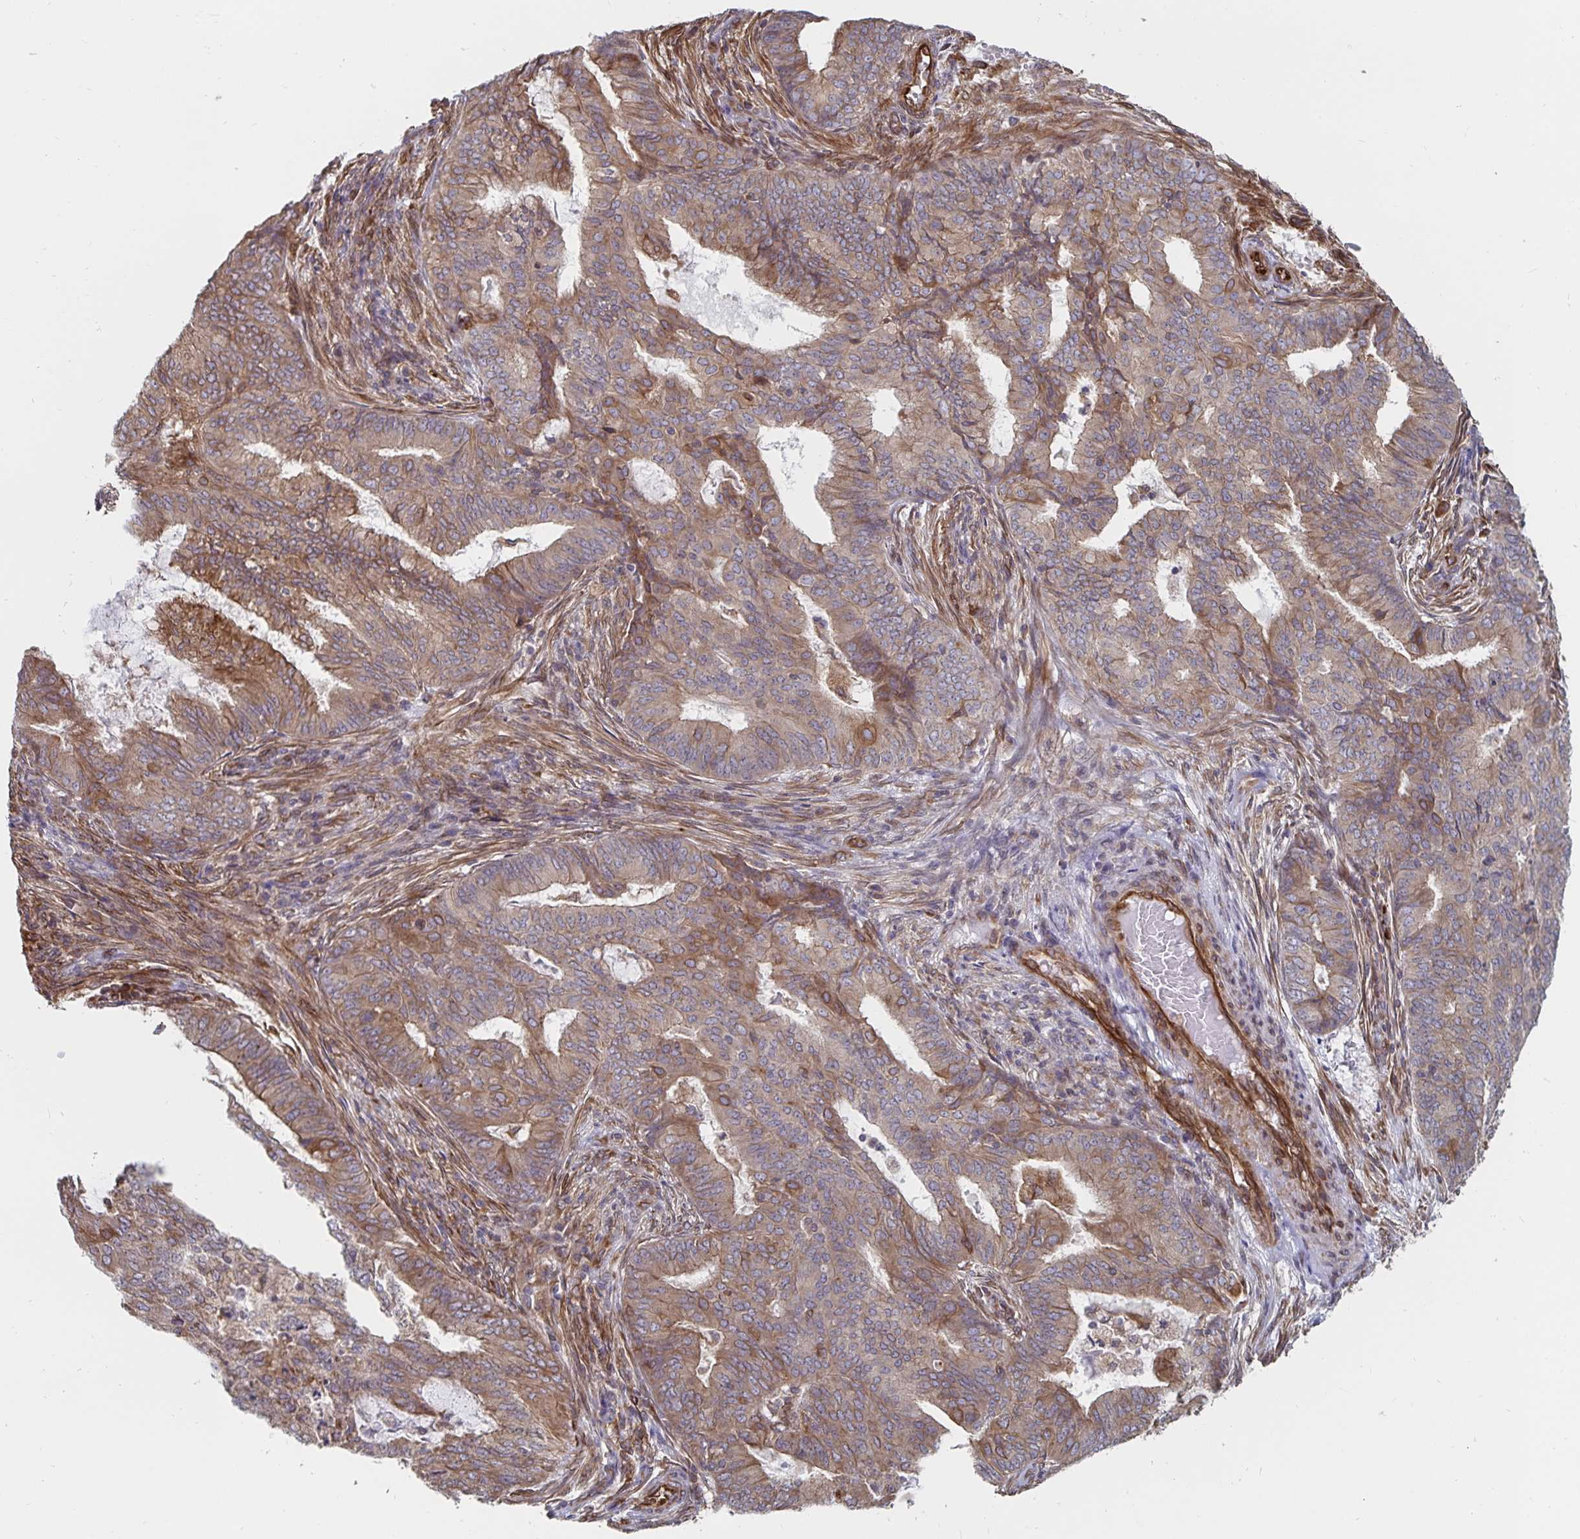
{"staining": {"intensity": "moderate", "quantity": ">75%", "location": "cytoplasmic/membranous"}, "tissue": "endometrial cancer", "cell_type": "Tumor cells", "image_type": "cancer", "snomed": [{"axis": "morphology", "description": "Adenocarcinoma, NOS"}, {"axis": "topography", "description": "Endometrium"}], "caption": "Immunohistochemistry (IHC) photomicrograph of neoplastic tissue: human endometrial adenocarcinoma stained using IHC reveals medium levels of moderate protein expression localized specifically in the cytoplasmic/membranous of tumor cells, appearing as a cytoplasmic/membranous brown color.", "gene": "BCAP29", "patient": {"sex": "female", "age": 62}}